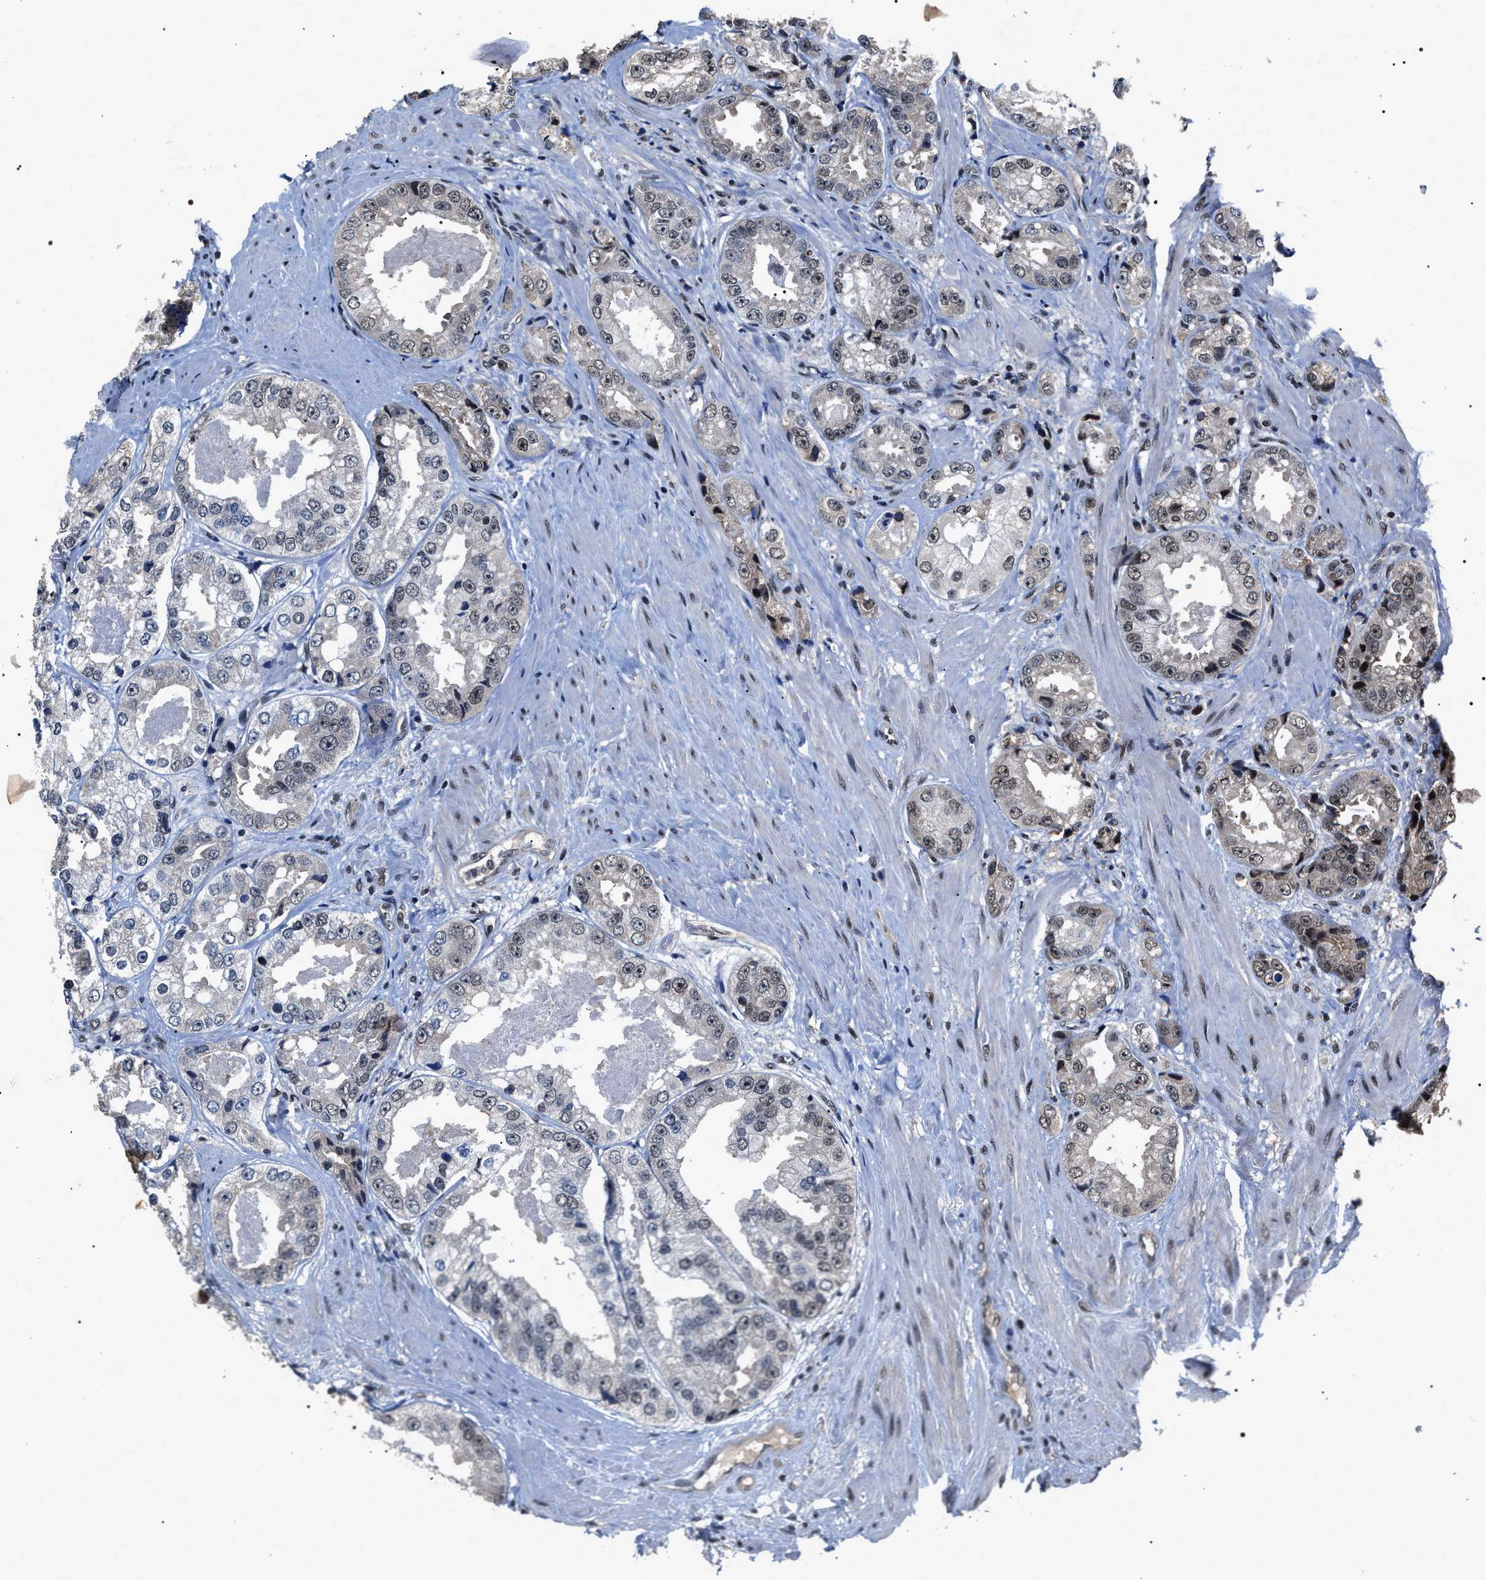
{"staining": {"intensity": "weak", "quantity": "25%-75%", "location": "nuclear"}, "tissue": "prostate cancer", "cell_type": "Tumor cells", "image_type": "cancer", "snomed": [{"axis": "morphology", "description": "Adenocarcinoma, High grade"}, {"axis": "topography", "description": "Prostate"}], "caption": "Immunohistochemistry (IHC) histopathology image of human prostate cancer (adenocarcinoma (high-grade)) stained for a protein (brown), which displays low levels of weak nuclear staining in about 25%-75% of tumor cells.", "gene": "RRP1B", "patient": {"sex": "male", "age": 61}}